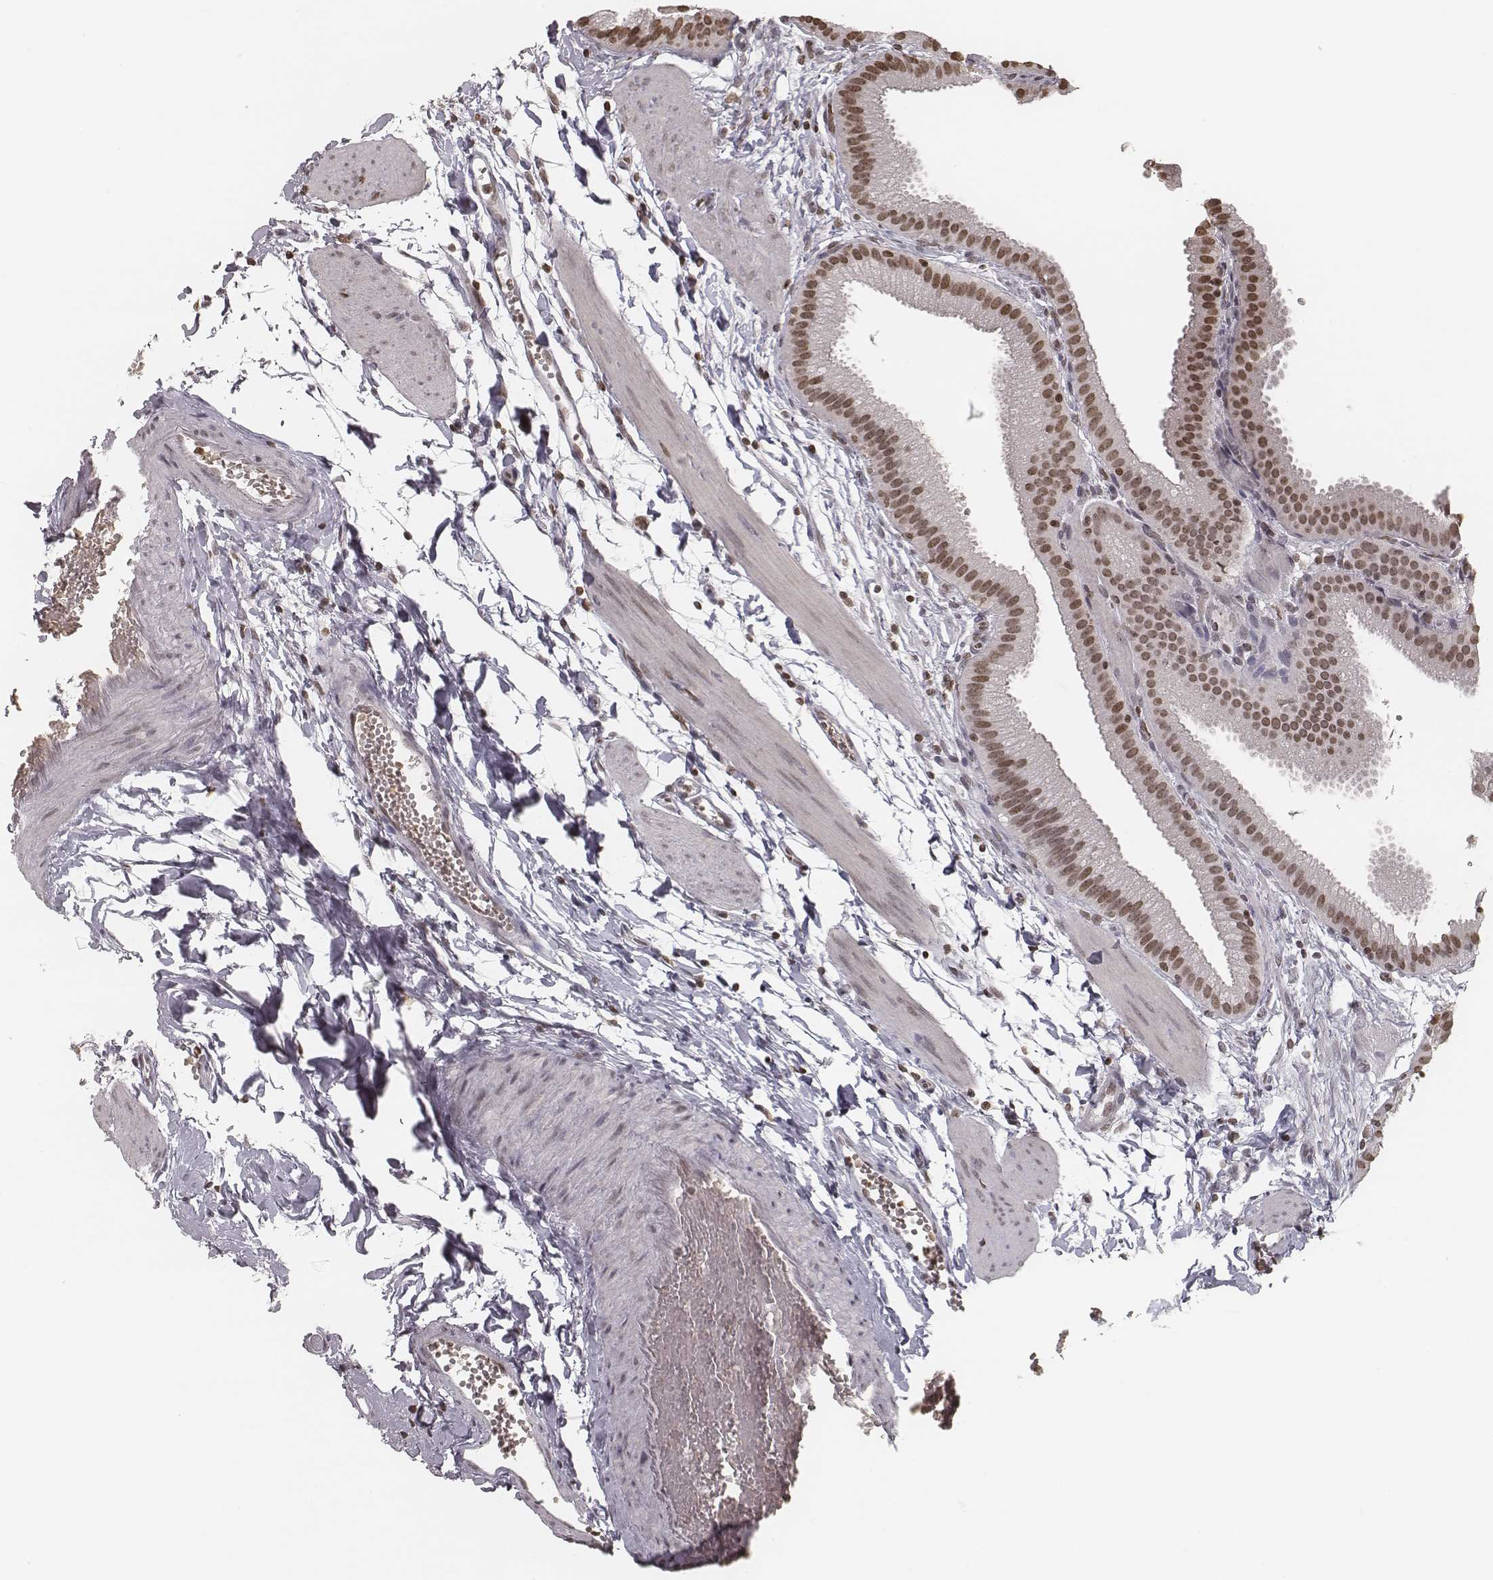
{"staining": {"intensity": "moderate", "quantity": ">75%", "location": "nuclear"}, "tissue": "gallbladder", "cell_type": "Glandular cells", "image_type": "normal", "snomed": [{"axis": "morphology", "description": "Normal tissue, NOS"}, {"axis": "topography", "description": "Gallbladder"}], "caption": "Protein expression analysis of benign gallbladder displays moderate nuclear expression in approximately >75% of glandular cells.", "gene": "HMGA2", "patient": {"sex": "female", "age": 63}}